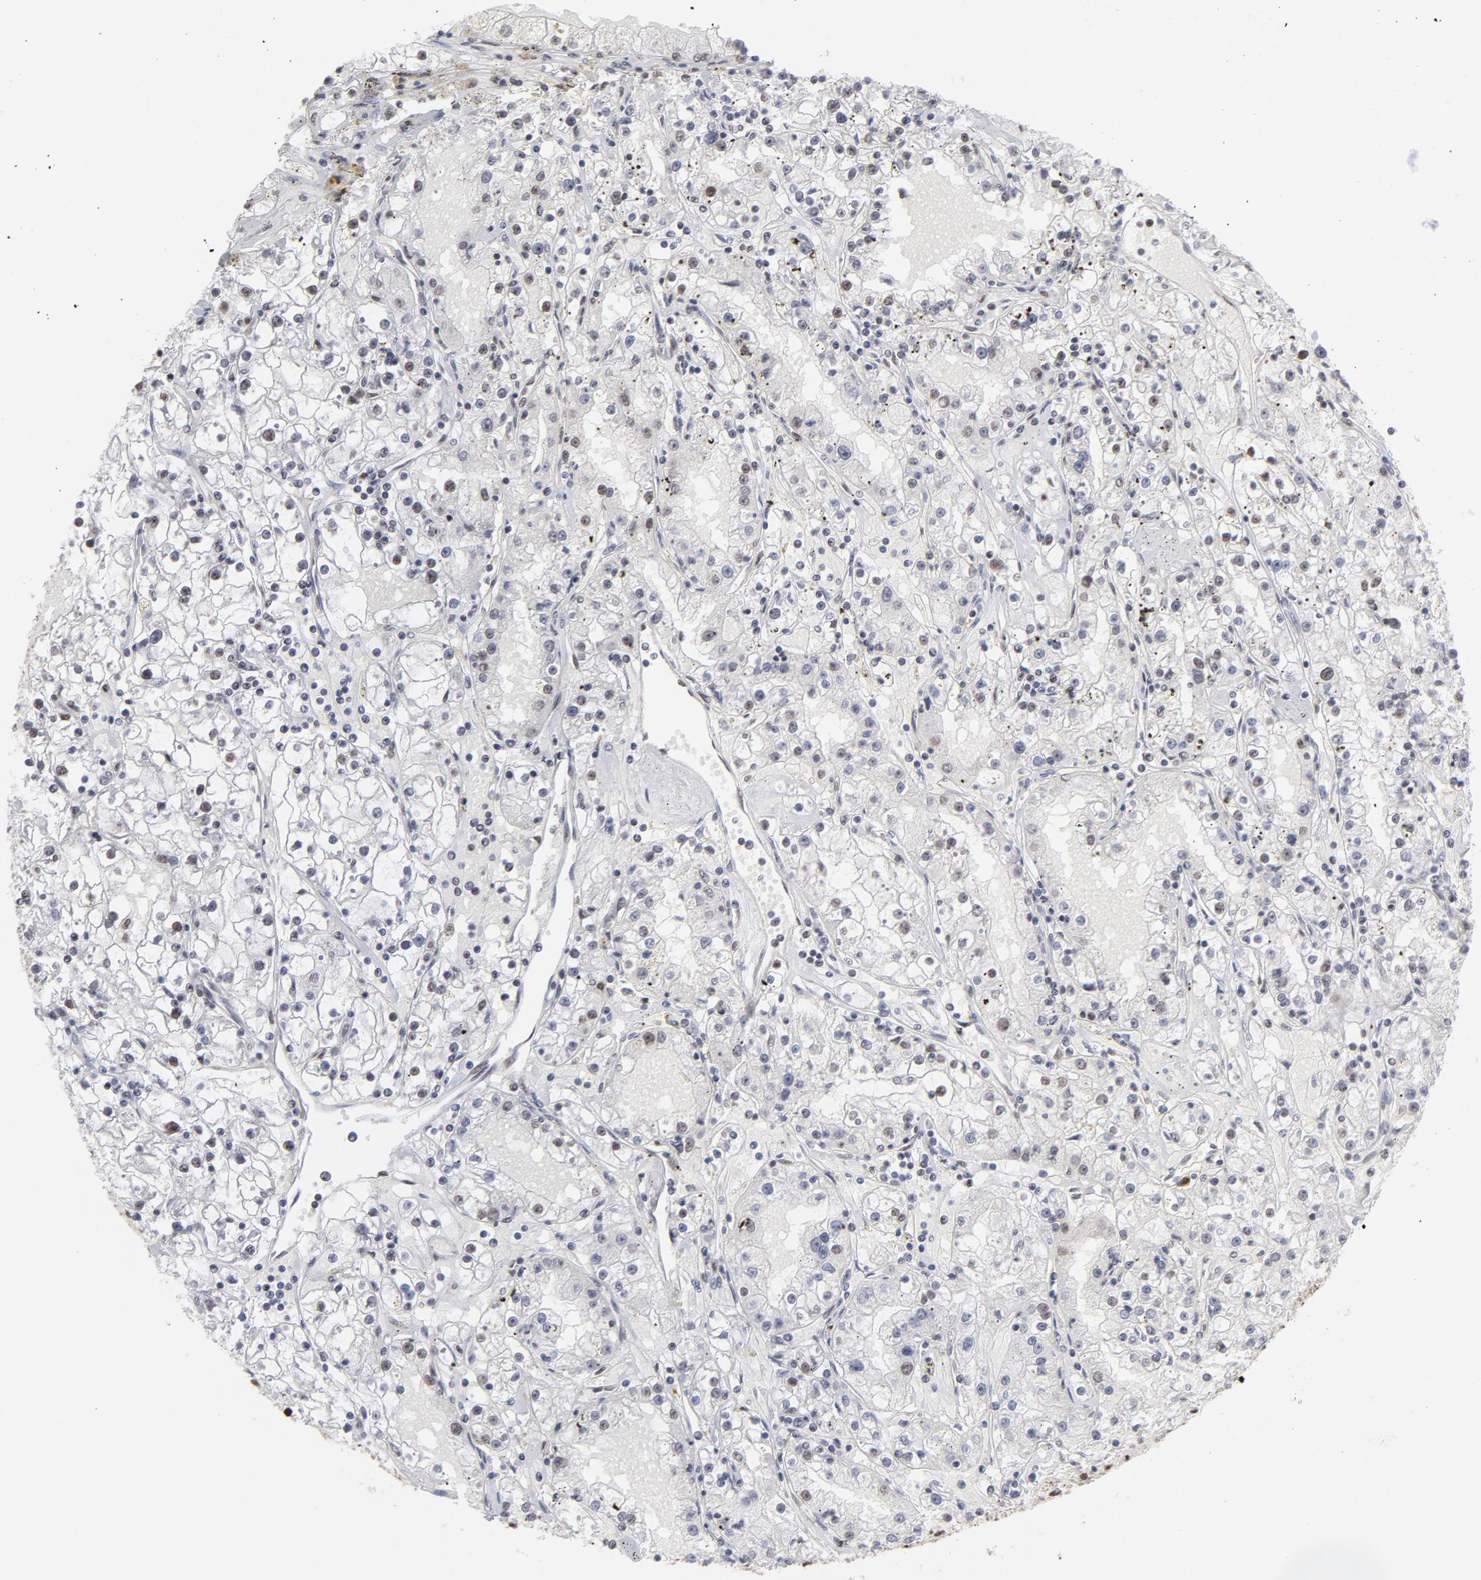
{"staining": {"intensity": "moderate", "quantity": "<25%", "location": "nuclear"}, "tissue": "renal cancer", "cell_type": "Tumor cells", "image_type": "cancer", "snomed": [{"axis": "morphology", "description": "Adenocarcinoma, NOS"}, {"axis": "topography", "description": "Kidney"}], "caption": "Immunohistochemical staining of adenocarcinoma (renal) displays moderate nuclear protein staining in approximately <25% of tumor cells.", "gene": "ZNF3", "patient": {"sex": "male", "age": 56}}